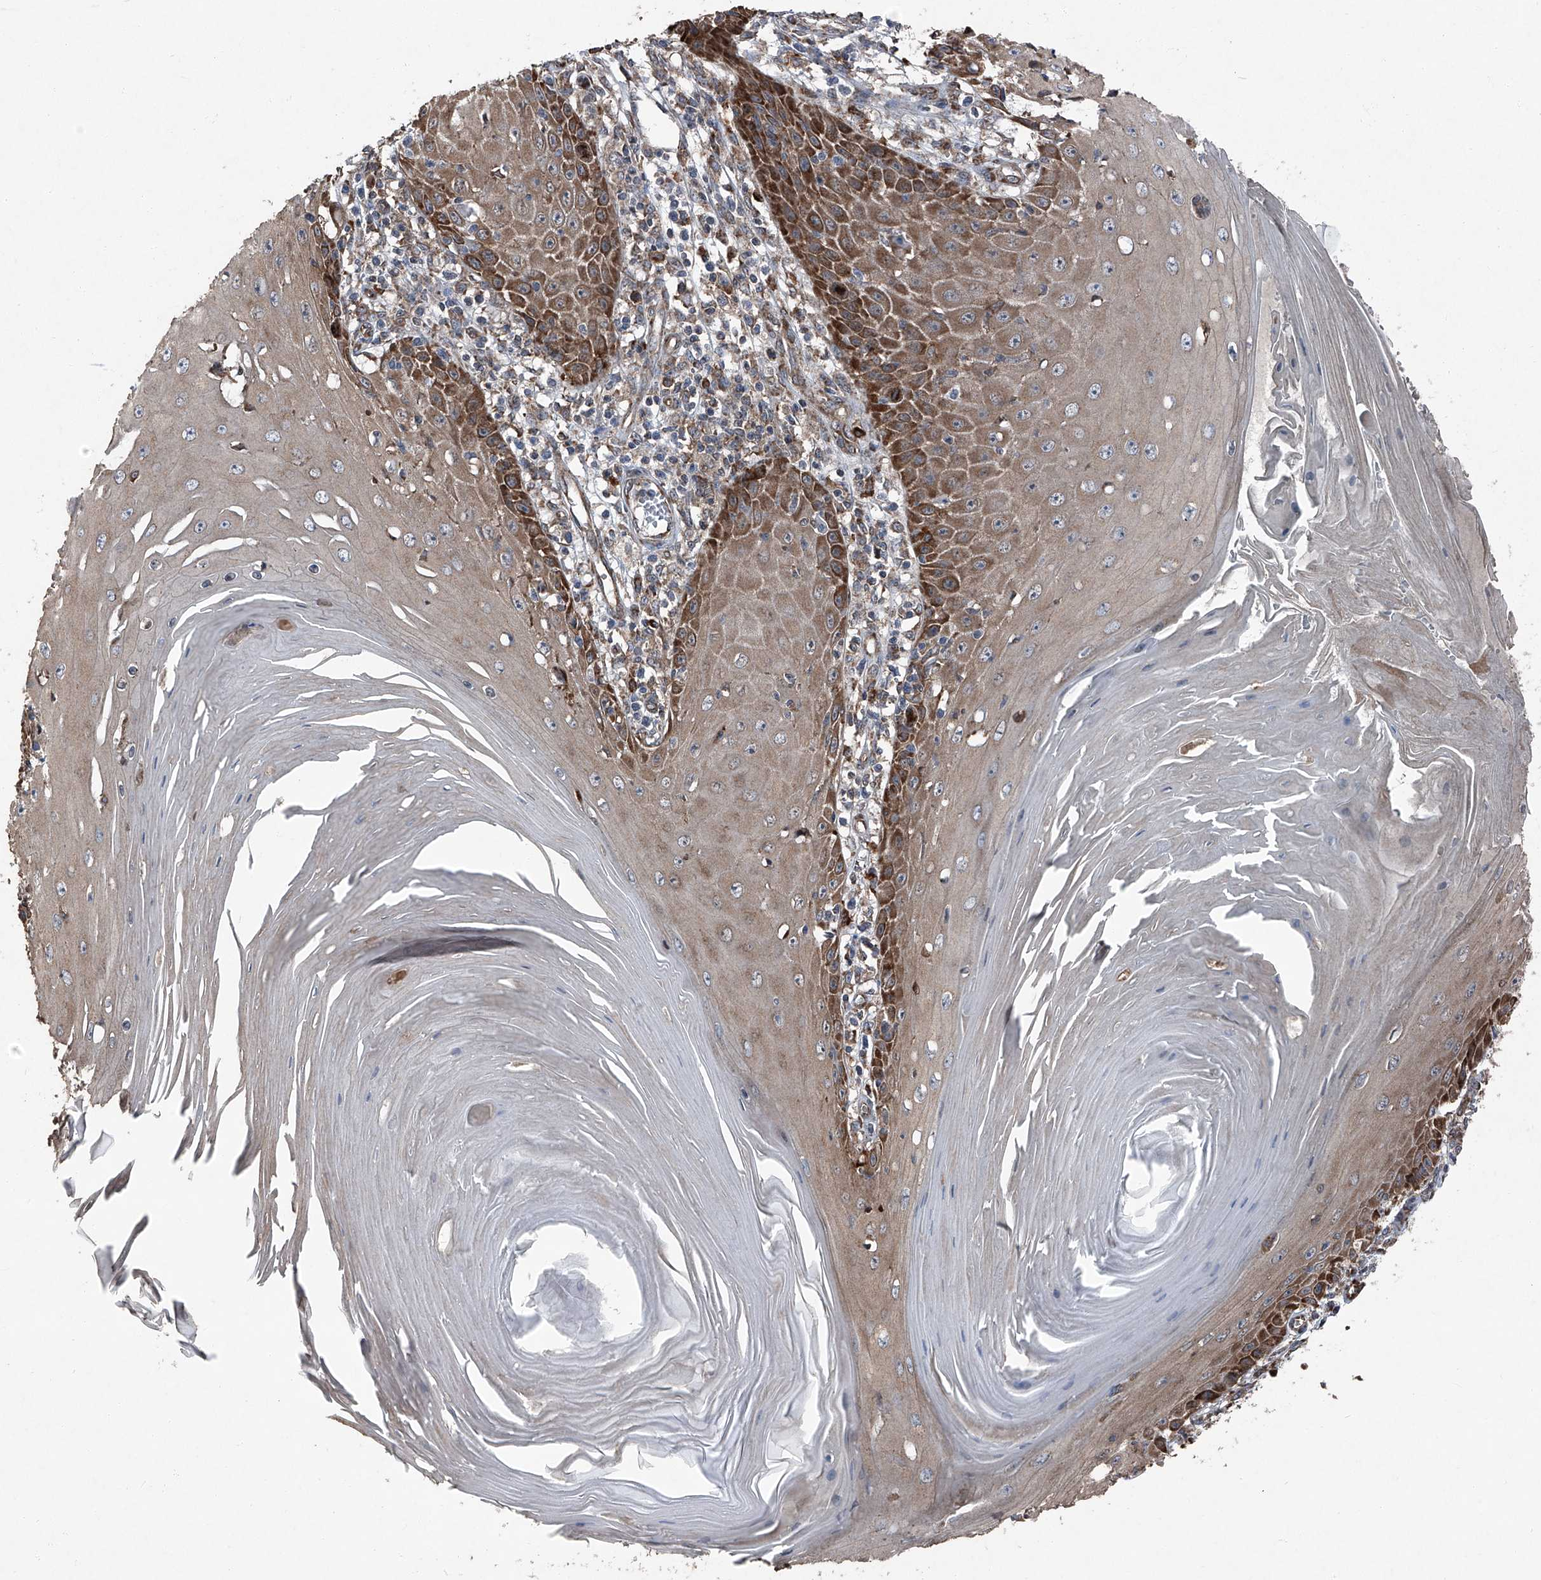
{"staining": {"intensity": "moderate", "quantity": "25%-75%", "location": "cytoplasmic/membranous"}, "tissue": "skin cancer", "cell_type": "Tumor cells", "image_type": "cancer", "snomed": [{"axis": "morphology", "description": "Squamous cell carcinoma, NOS"}, {"axis": "topography", "description": "Skin"}], "caption": "A brown stain labels moderate cytoplasmic/membranous expression of a protein in human skin squamous cell carcinoma tumor cells. Ihc stains the protein of interest in brown and the nuclei are stained blue.", "gene": "LIMK1", "patient": {"sex": "female", "age": 73}}